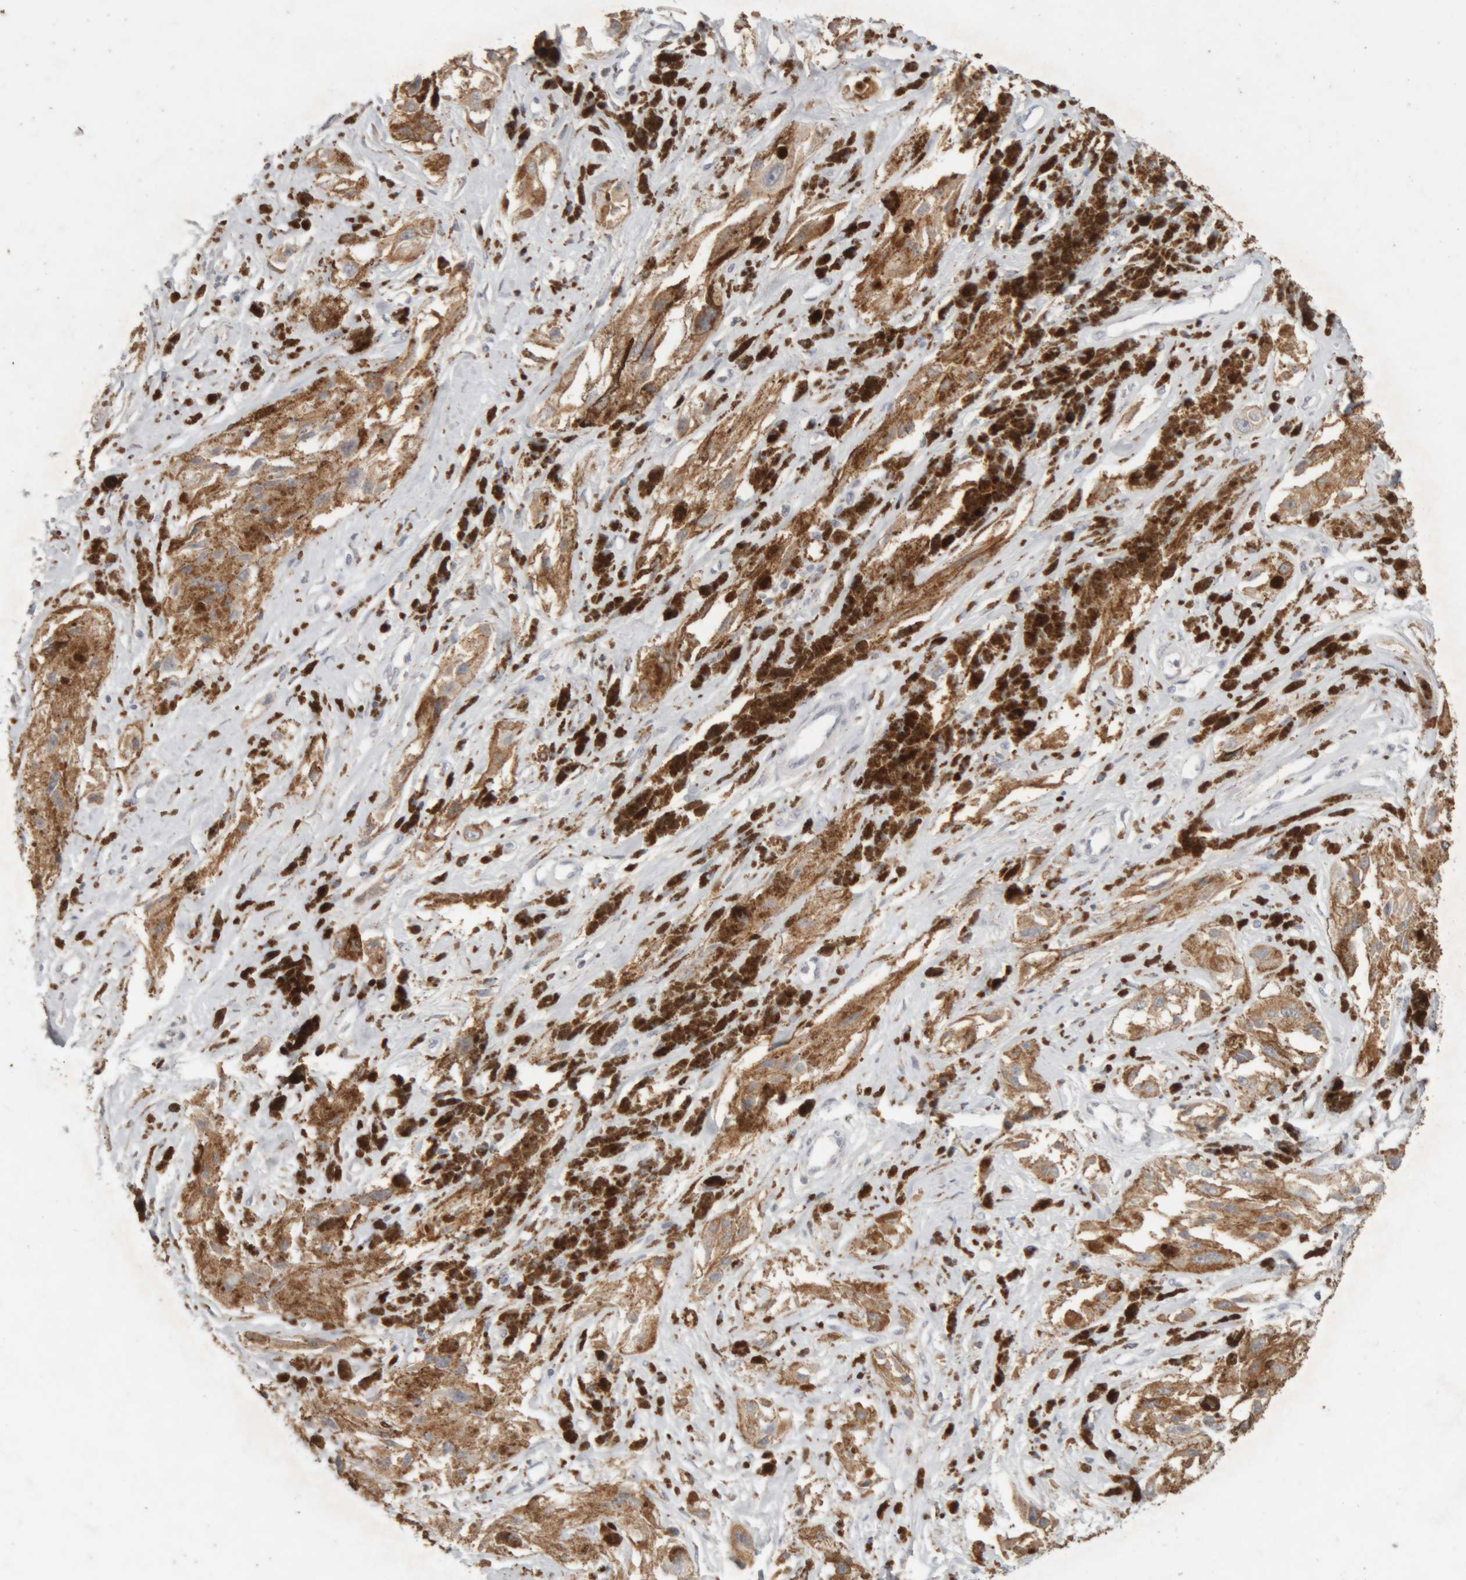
{"staining": {"intensity": "moderate", "quantity": ">75%", "location": "cytoplasmic/membranous"}, "tissue": "melanoma", "cell_type": "Tumor cells", "image_type": "cancer", "snomed": [{"axis": "morphology", "description": "Malignant melanoma, NOS"}, {"axis": "topography", "description": "Skin"}], "caption": "Protein staining displays moderate cytoplasmic/membranous staining in approximately >75% of tumor cells in melanoma. (Brightfield microscopy of DAB IHC at high magnification).", "gene": "ARSA", "patient": {"sex": "male", "age": 88}}